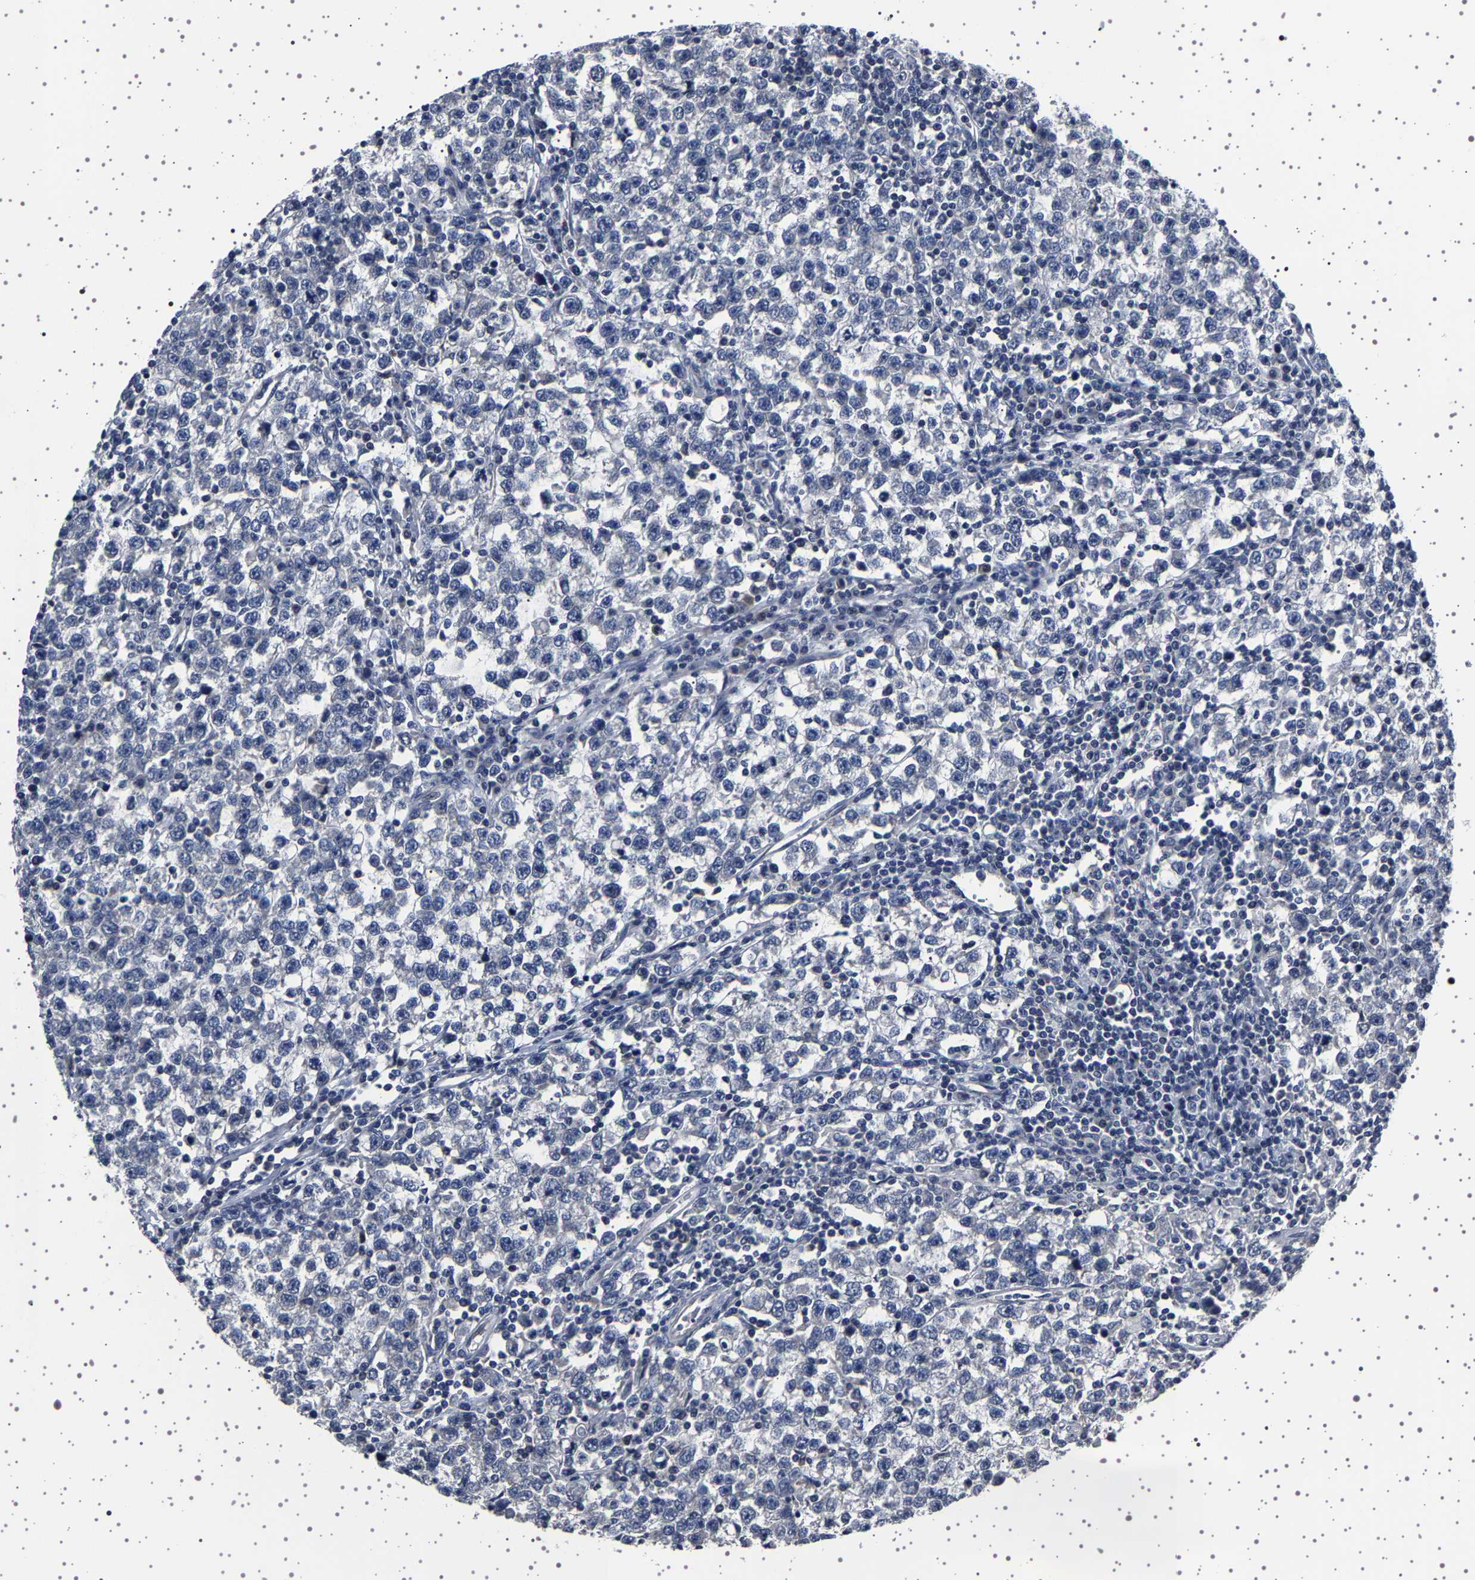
{"staining": {"intensity": "negative", "quantity": "none", "location": "none"}, "tissue": "testis cancer", "cell_type": "Tumor cells", "image_type": "cancer", "snomed": [{"axis": "morphology", "description": "Seminoma, NOS"}, {"axis": "topography", "description": "Testis"}], "caption": "Immunohistochemical staining of testis cancer (seminoma) demonstrates no significant positivity in tumor cells. The staining is performed using DAB brown chromogen with nuclei counter-stained in using hematoxylin.", "gene": "IL10RB", "patient": {"sex": "male", "age": 43}}